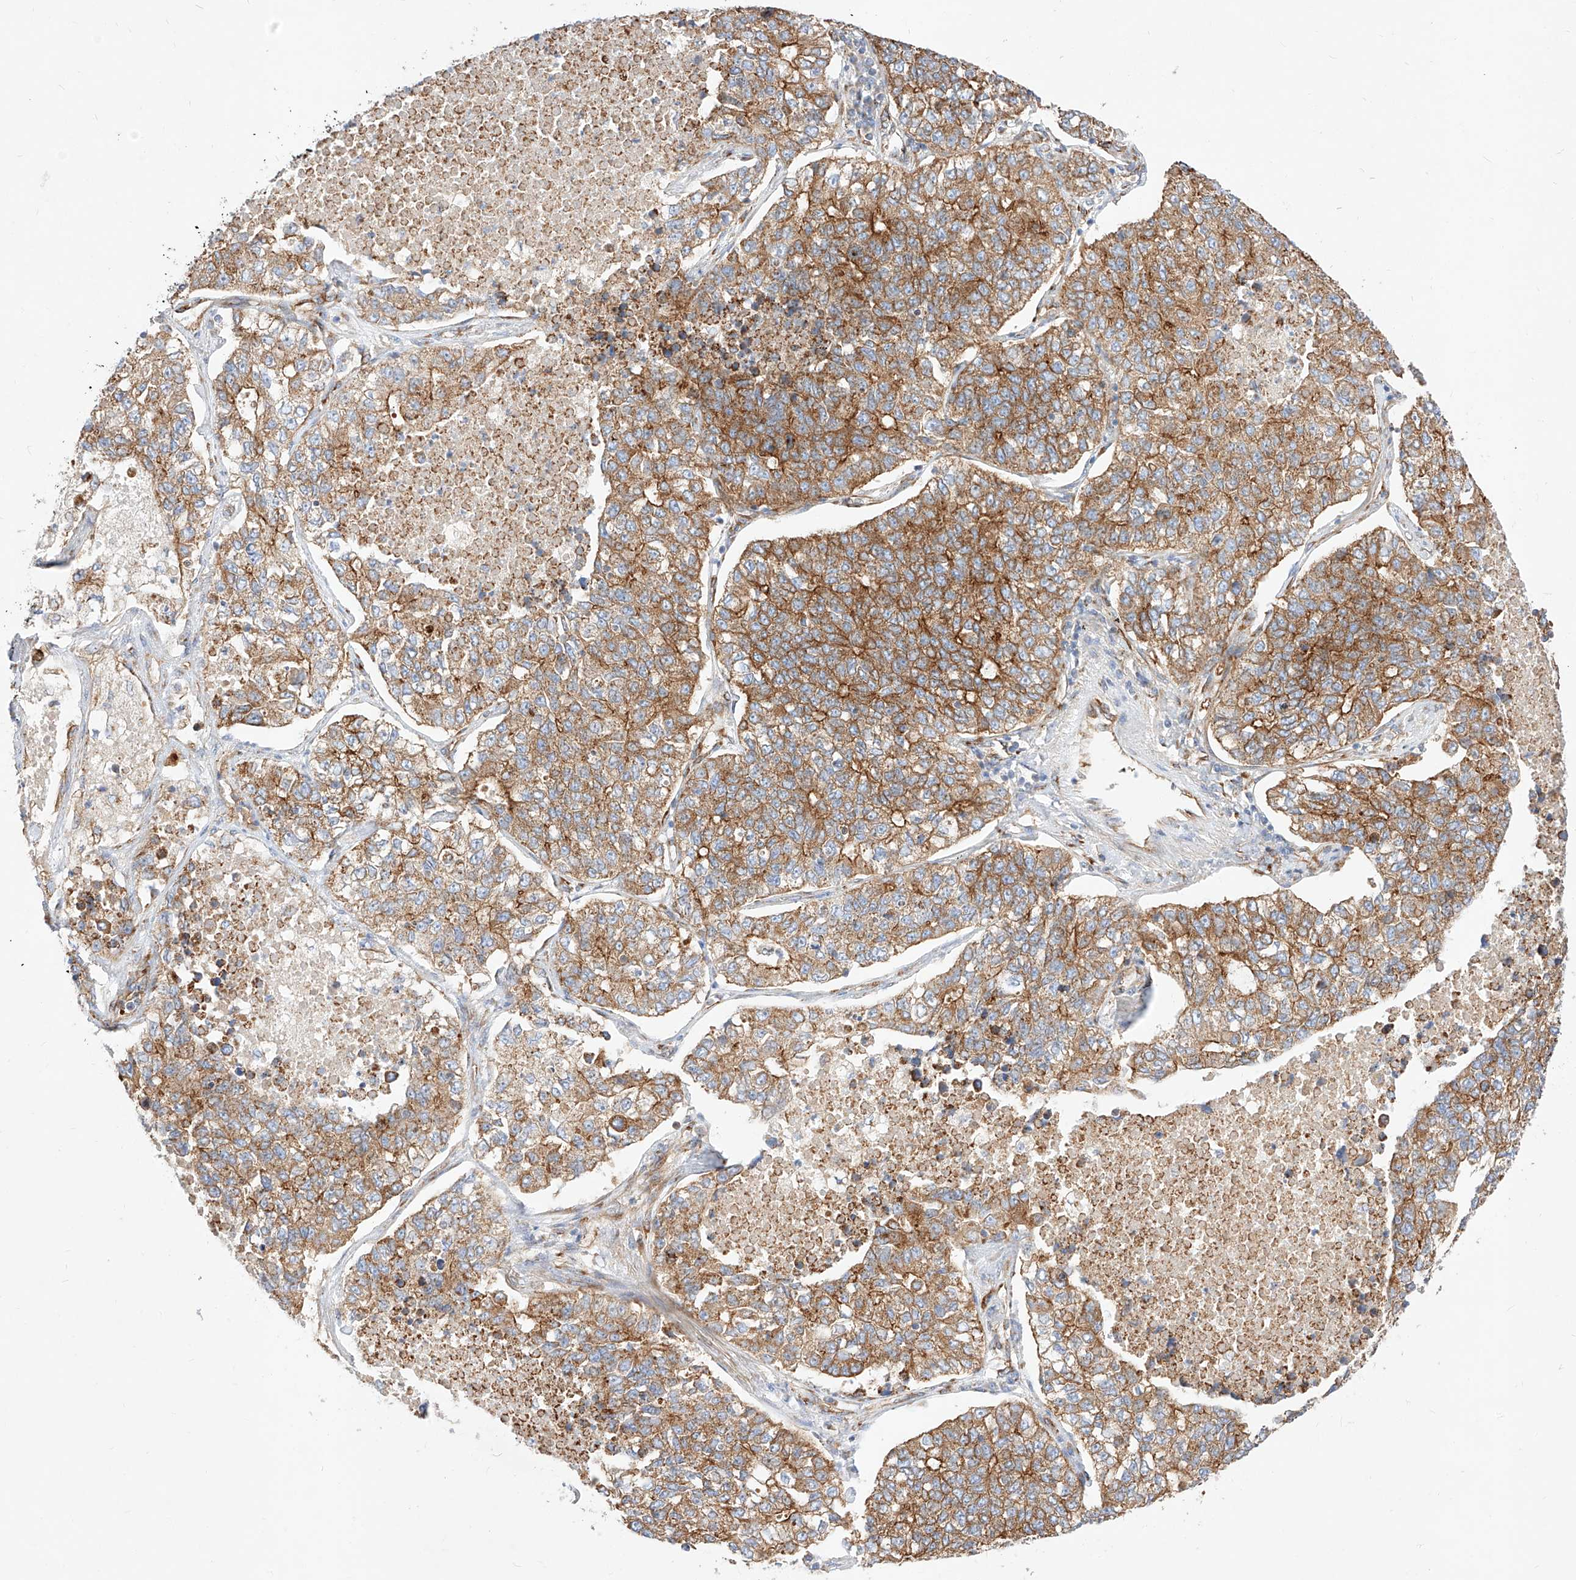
{"staining": {"intensity": "moderate", "quantity": ">75%", "location": "cytoplasmic/membranous"}, "tissue": "lung cancer", "cell_type": "Tumor cells", "image_type": "cancer", "snomed": [{"axis": "morphology", "description": "Adenocarcinoma, NOS"}, {"axis": "topography", "description": "Lung"}], "caption": "Approximately >75% of tumor cells in human lung cancer (adenocarcinoma) show moderate cytoplasmic/membranous protein staining as visualized by brown immunohistochemical staining.", "gene": "CSGALNACT2", "patient": {"sex": "male", "age": 49}}